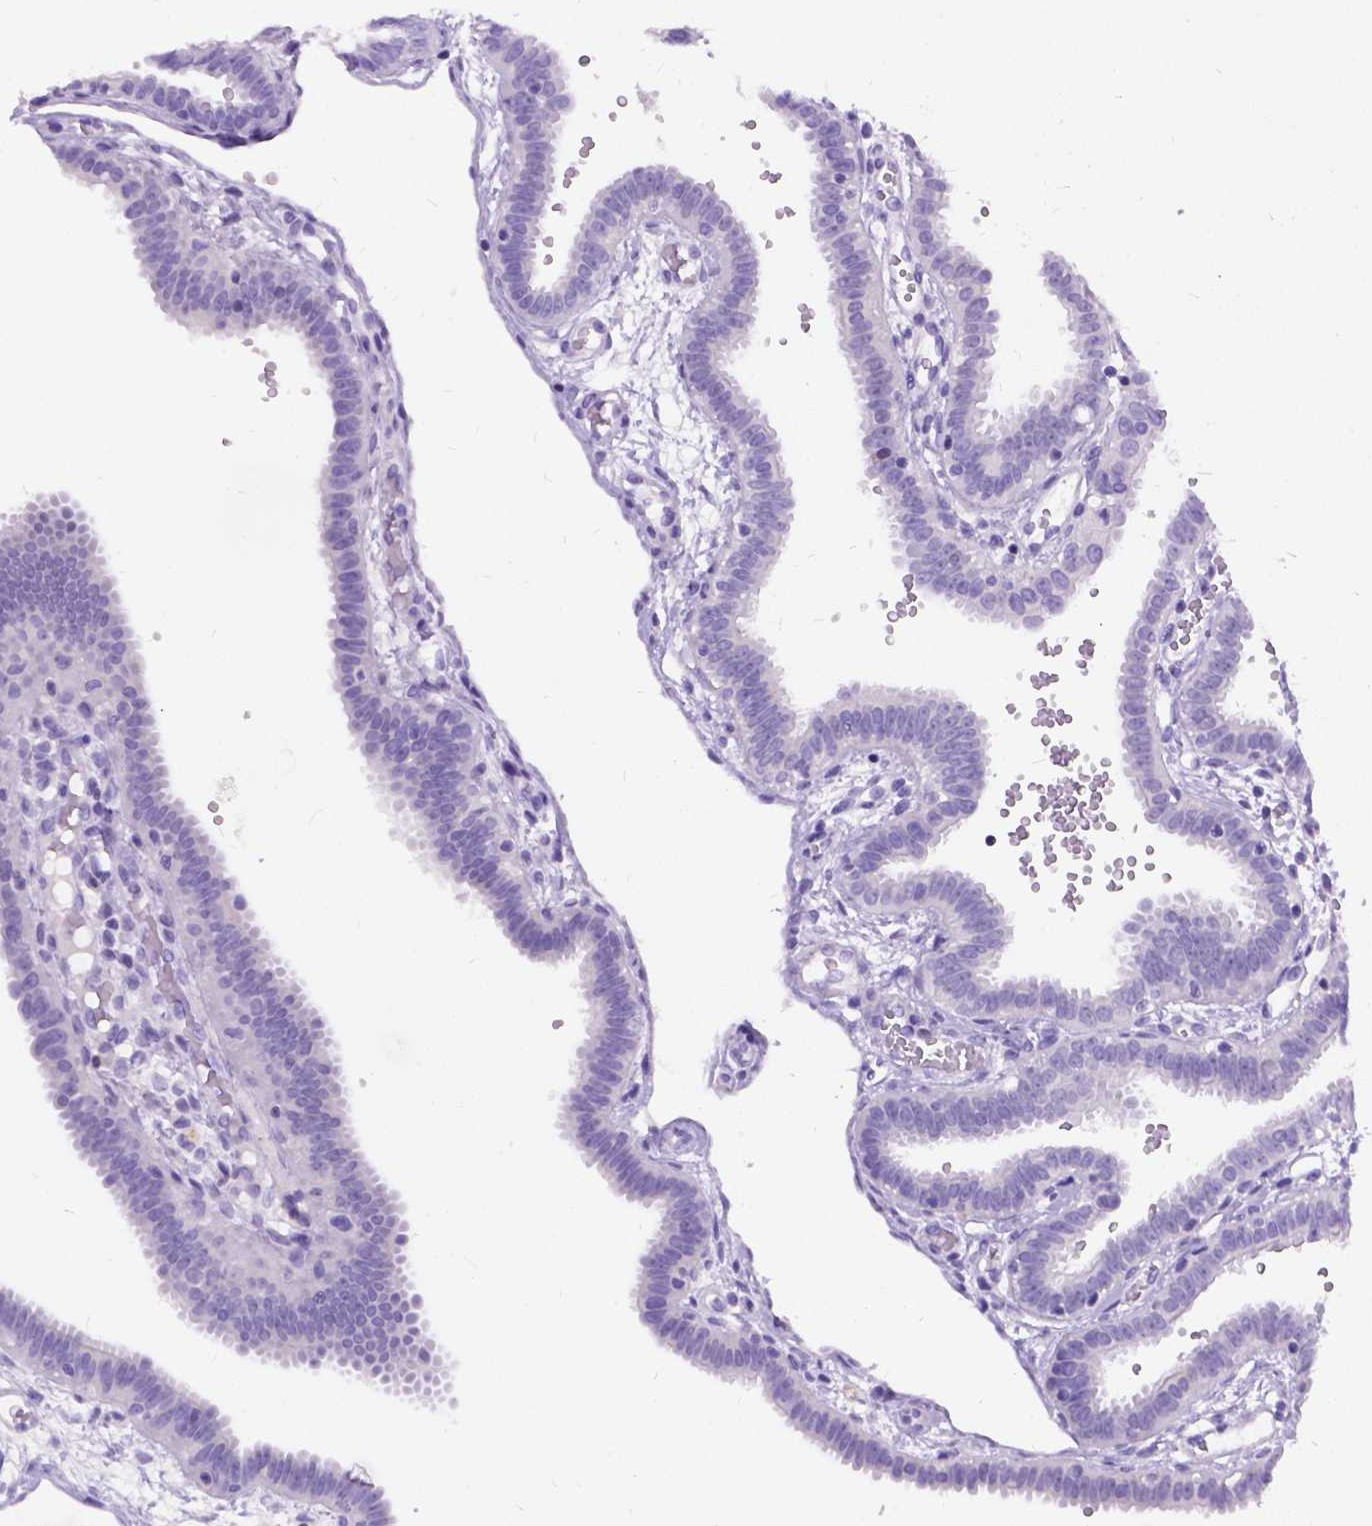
{"staining": {"intensity": "negative", "quantity": "none", "location": "none"}, "tissue": "fallopian tube", "cell_type": "Glandular cells", "image_type": "normal", "snomed": [{"axis": "morphology", "description": "Normal tissue, NOS"}, {"axis": "topography", "description": "Fallopian tube"}], "caption": "Photomicrograph shows no protein positivity in glandular cells of normal fallopian tube.", "gene": "ENSG00000254979", "patient": {"sex": "female", "age": 37}}